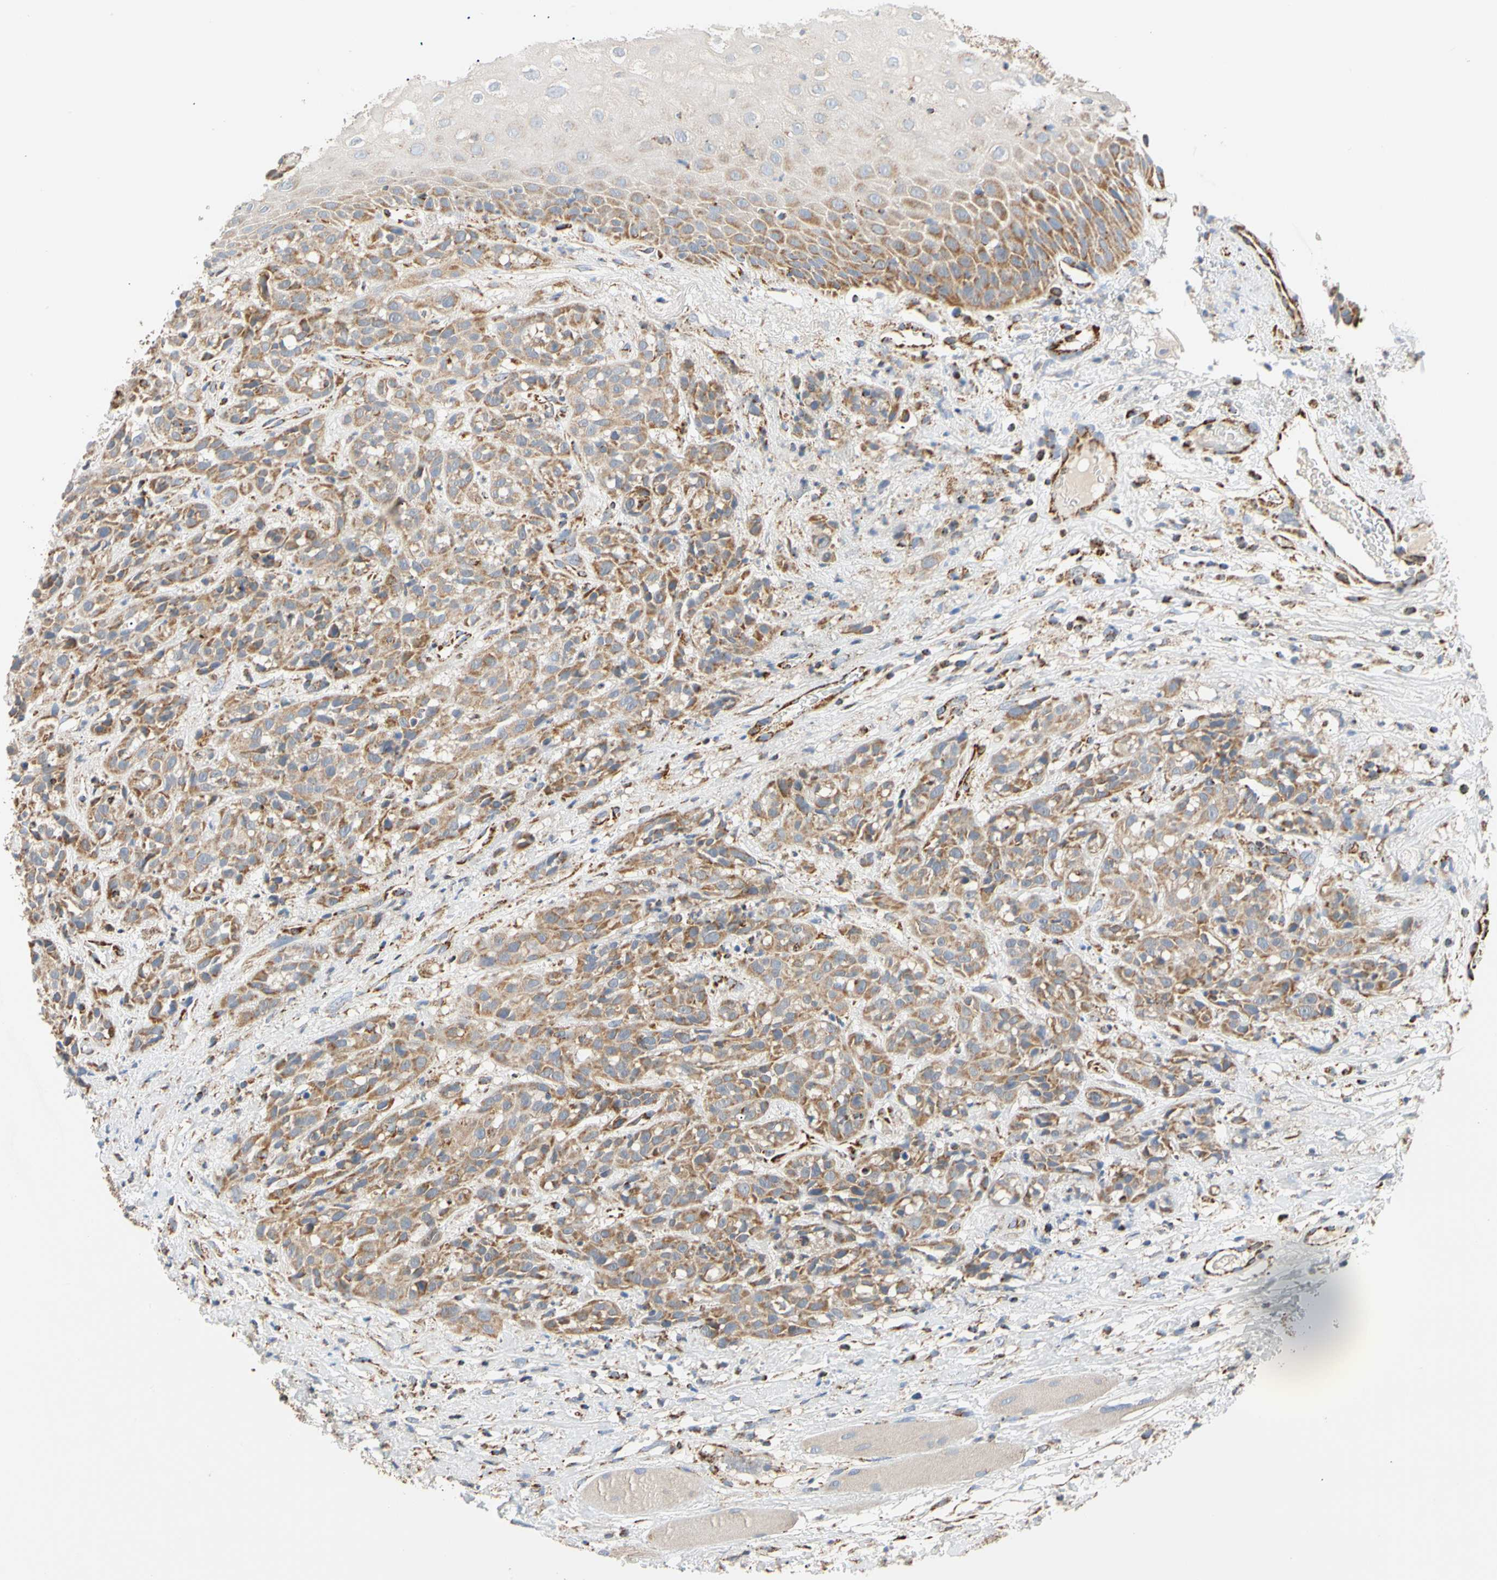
{"staining": {"intensity": "moderate", "quantity": ">75%", "location": "cytoplasmic/membranous"}, "tissue": "head and neck cancer", "cell_type": "Tumor cells", "image_type": "cancer", "snomed": [{"axis": "morphology", "description": "Normal tissue, NOS"}, {"axis": "morphology", "description": "Squamous cell carcinoma, NOS"}, {"axis": "topography", "description": "Cartilage tissue"}, {"axis": "topography", "description": "Head-Neck"}], "caption": "Head and neck squamous cell carcinoma stained with a protein marker demonstrates moderate staining in tumor cells.", "gene": "ACAT1", "patient": {"sex": "male", "age": 62}}